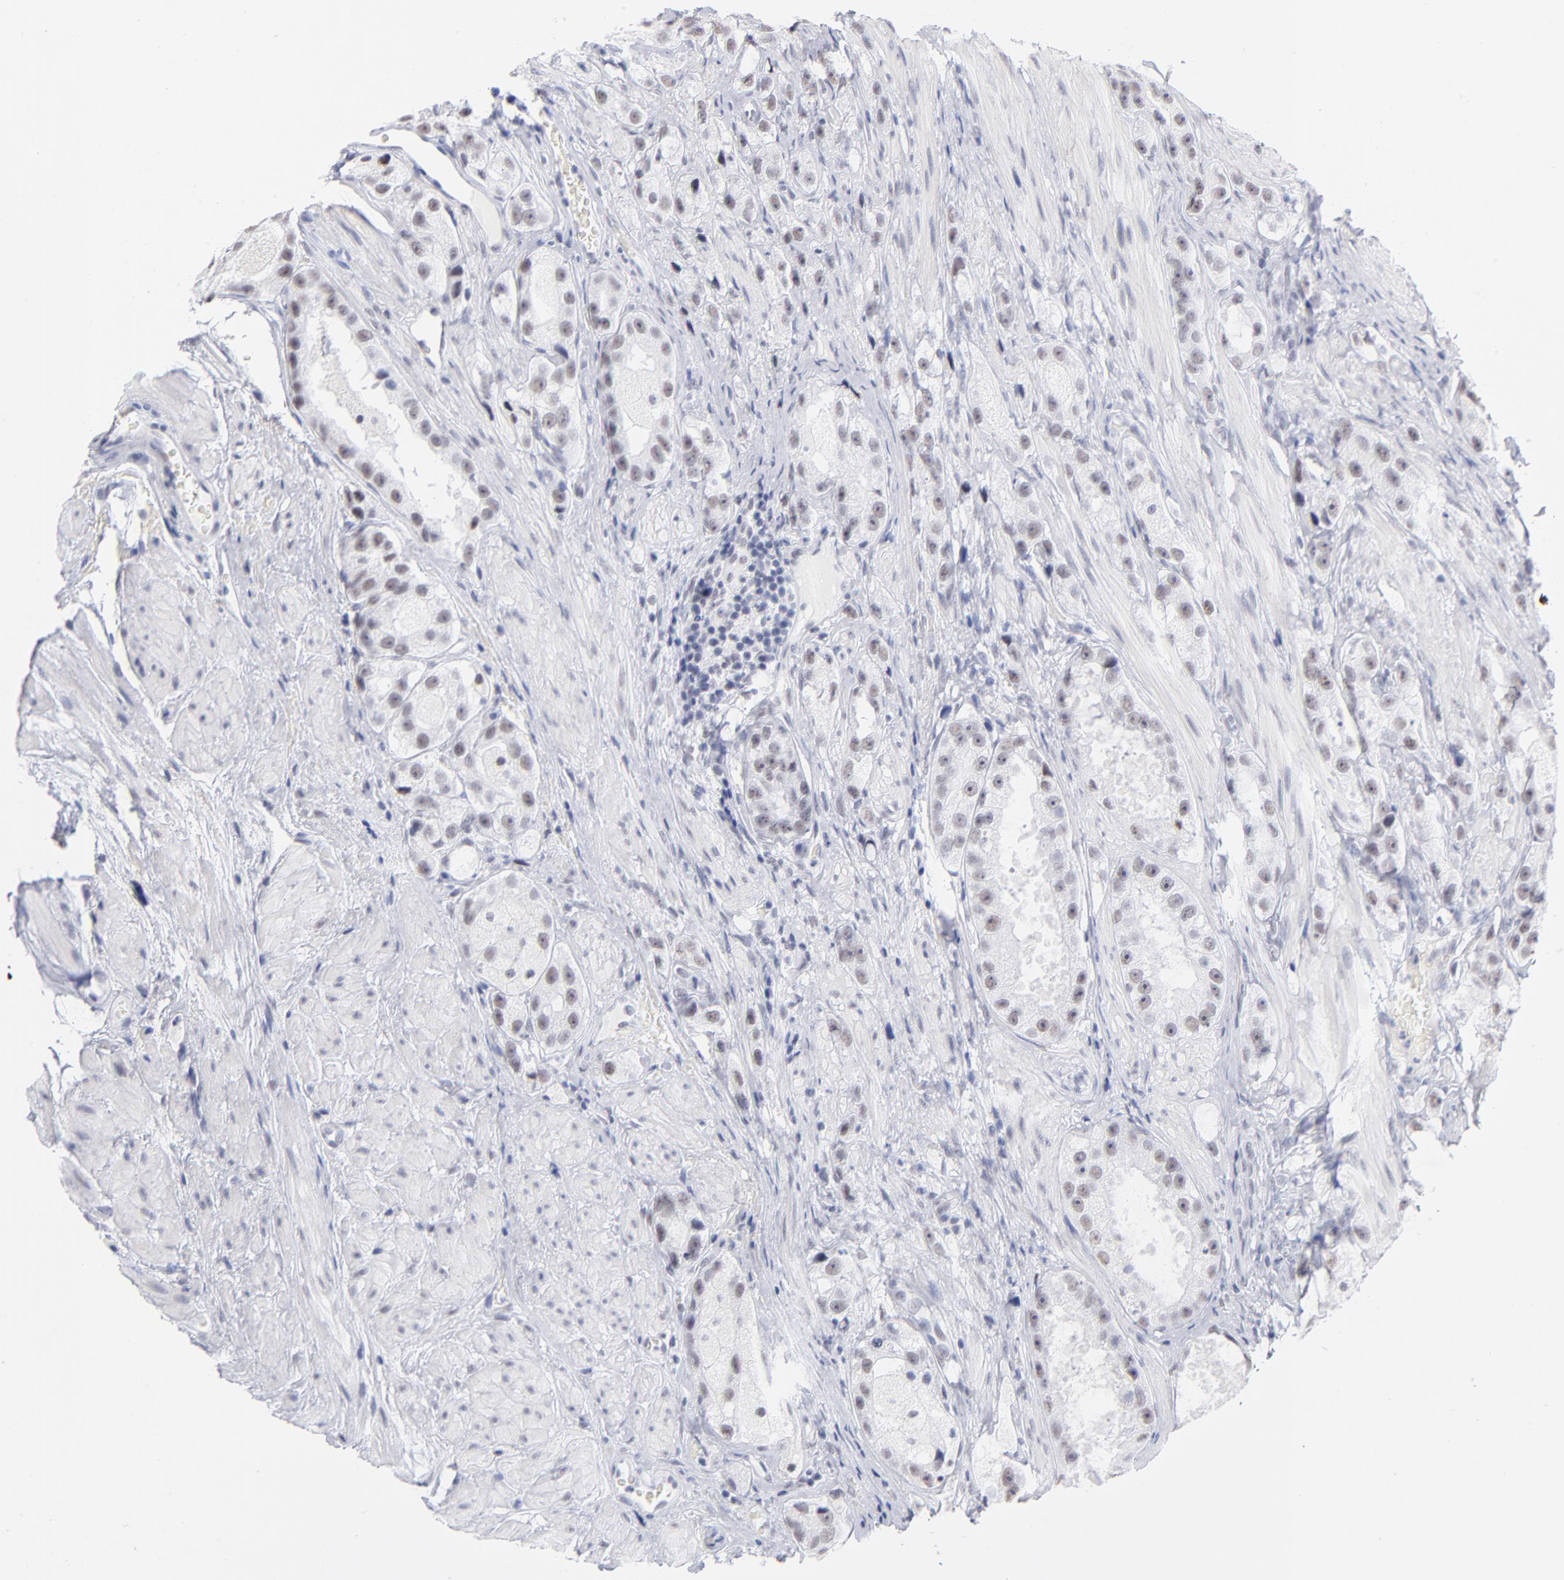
{"staining": {"intensity": "weak", "quantity": "25%-75%", "location": "nuclear"}, "tissue": "prostate cancer", "cell_type": "Tumor cells", "image_type": "cancer", "snomed": [{"axis": "morphology", "description": "Adenocarcinoma, High grade"}, {"axis": "topography", "description": "Prostate"}], "caption": "Immunohistochemical staining of prostate cancer reveals low levels of weak nuclear protein positivity in about 25%-75% of tumor cells.", "gene": "SNRPB", "patient": {"sex": "male", "age": 63}}